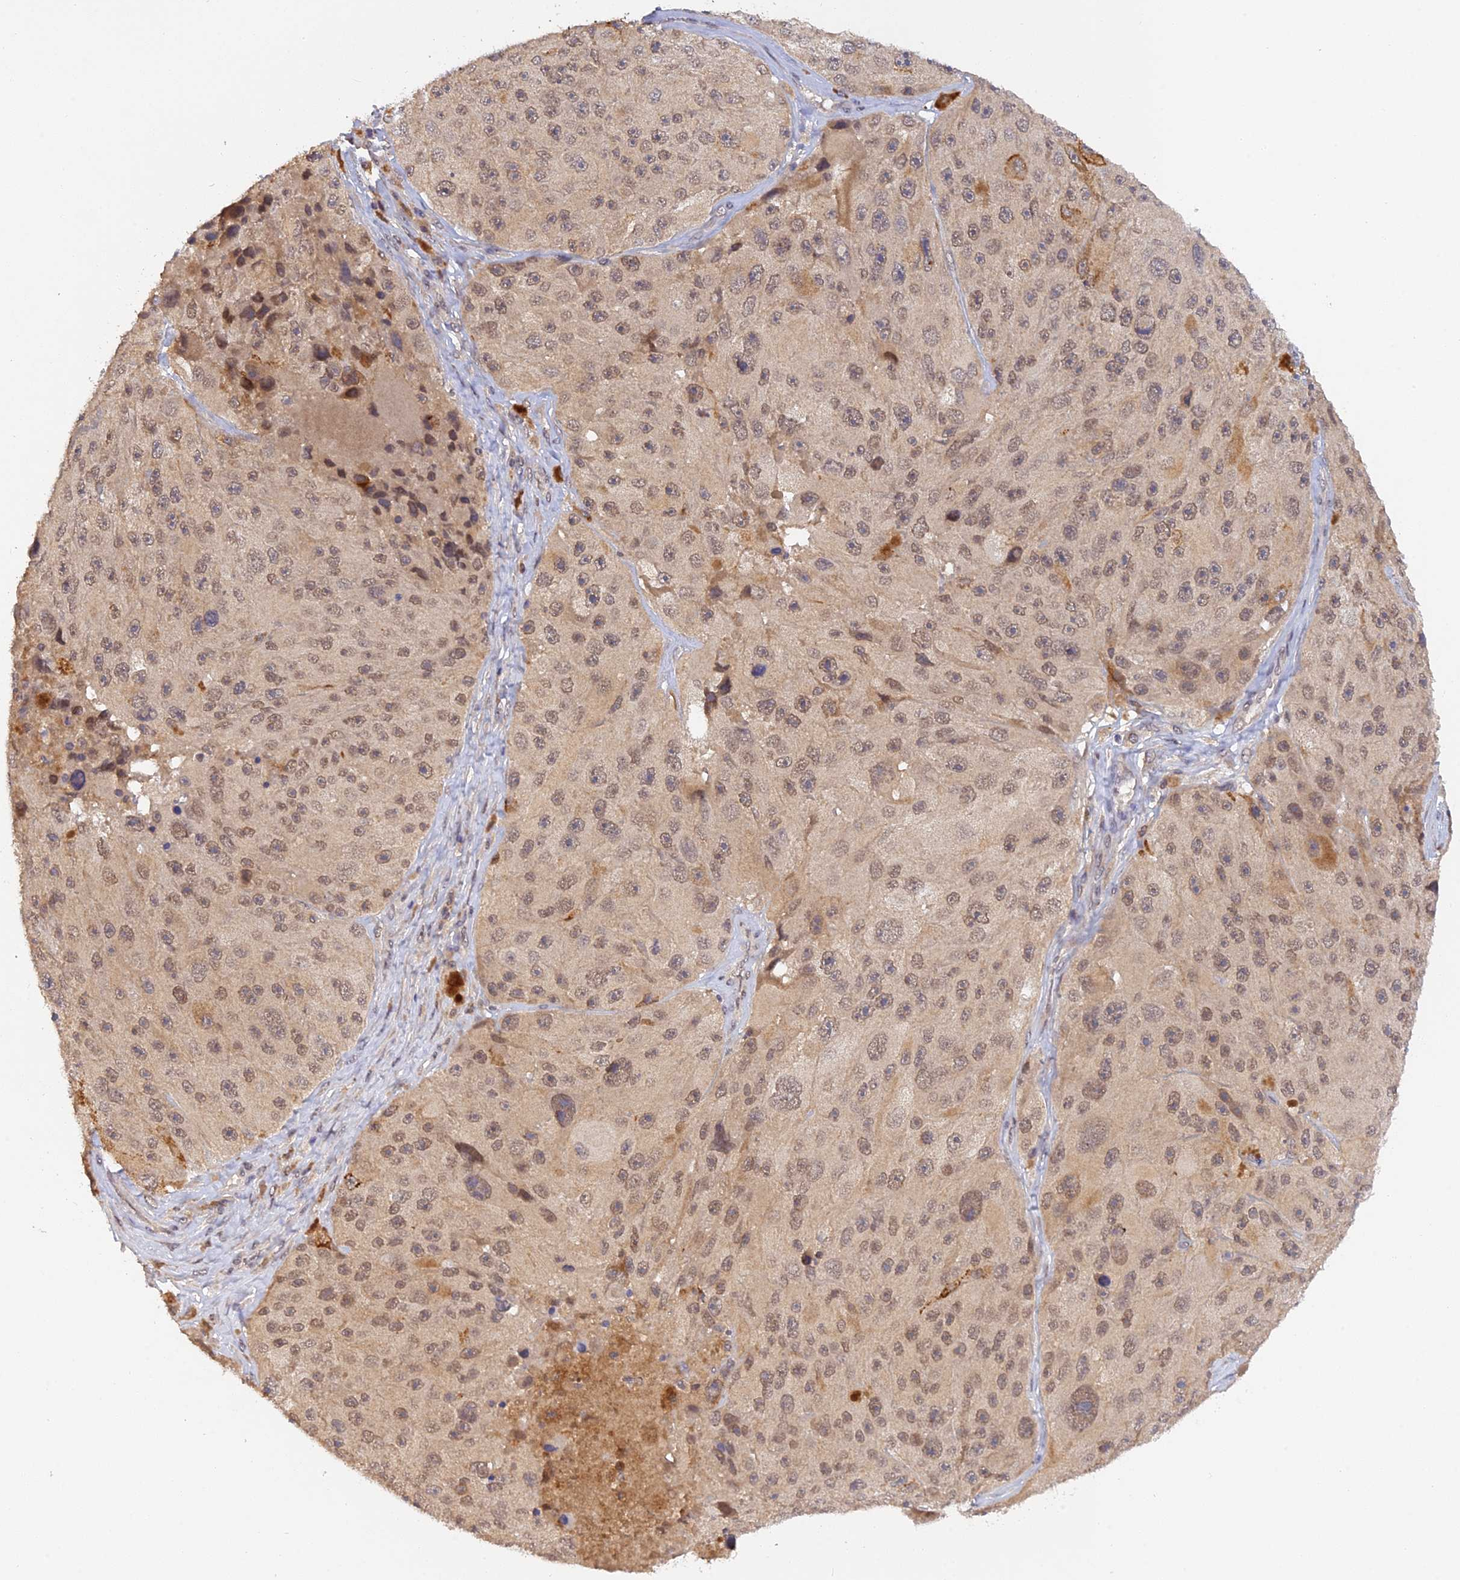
{"staining": {"intensity": "weak", "quantity": "25%-75%", "location": "nuclear"}, "tissue": "melanoma", "cell_type": "Tumor cells", "image_type": "cancer", "snomed": [{"axis": "morphology", "description": "Malignant melanoma, Metastatic site"}, {"axis": "topography", "description": "Lymph node"}], "caption": "Melanoma tissue reveals weak nuclear staining in about 25%-75% of tumor cells Nuclei are stained in blue.", "gene": "ZNF436", "patient": {"sex": "male", "age": 62}}